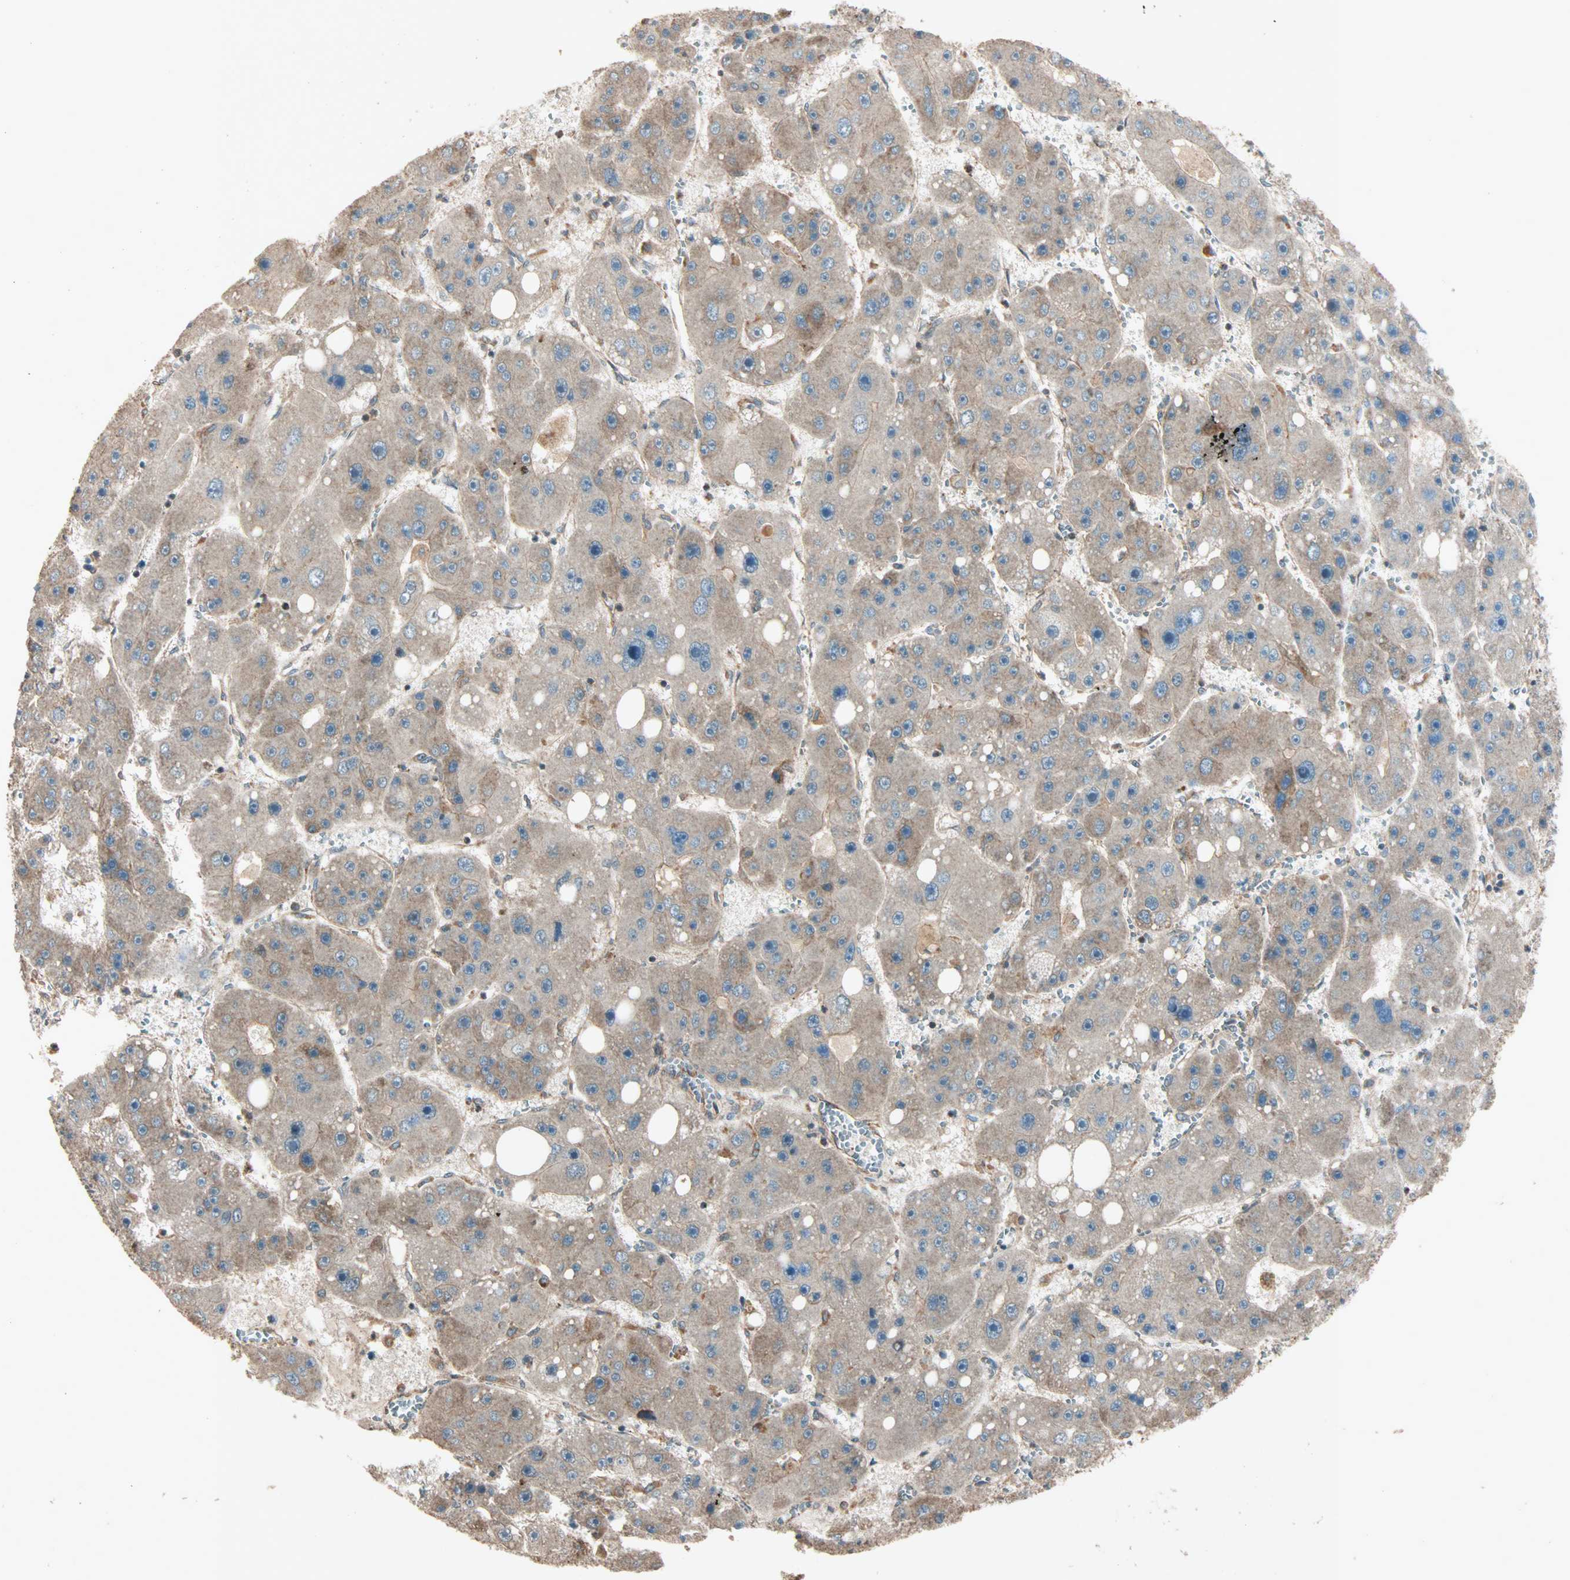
{"staining": {"intensity": "moderate", "quantity": "<25%", "location": "cytoplasmic/membranous"}, "tissue": "liver cancer", "cell_type": "Tumor cells", "image_type": "cancer", "snomed": [{"axis": "morphology", "description": "Carcinoma, Hepatocellular, NOS"}, {"axis": "topography", "description": "Liver"}], "caption": "This histopathology image shows IHC staining of human liver hepatocellular carcinoma, with low moderate cytoplasmic/membranous expression in approximately <25% of tumor cells.", "gene": "MAP3K21", "patient": {"sex": "female", "age": 61}}